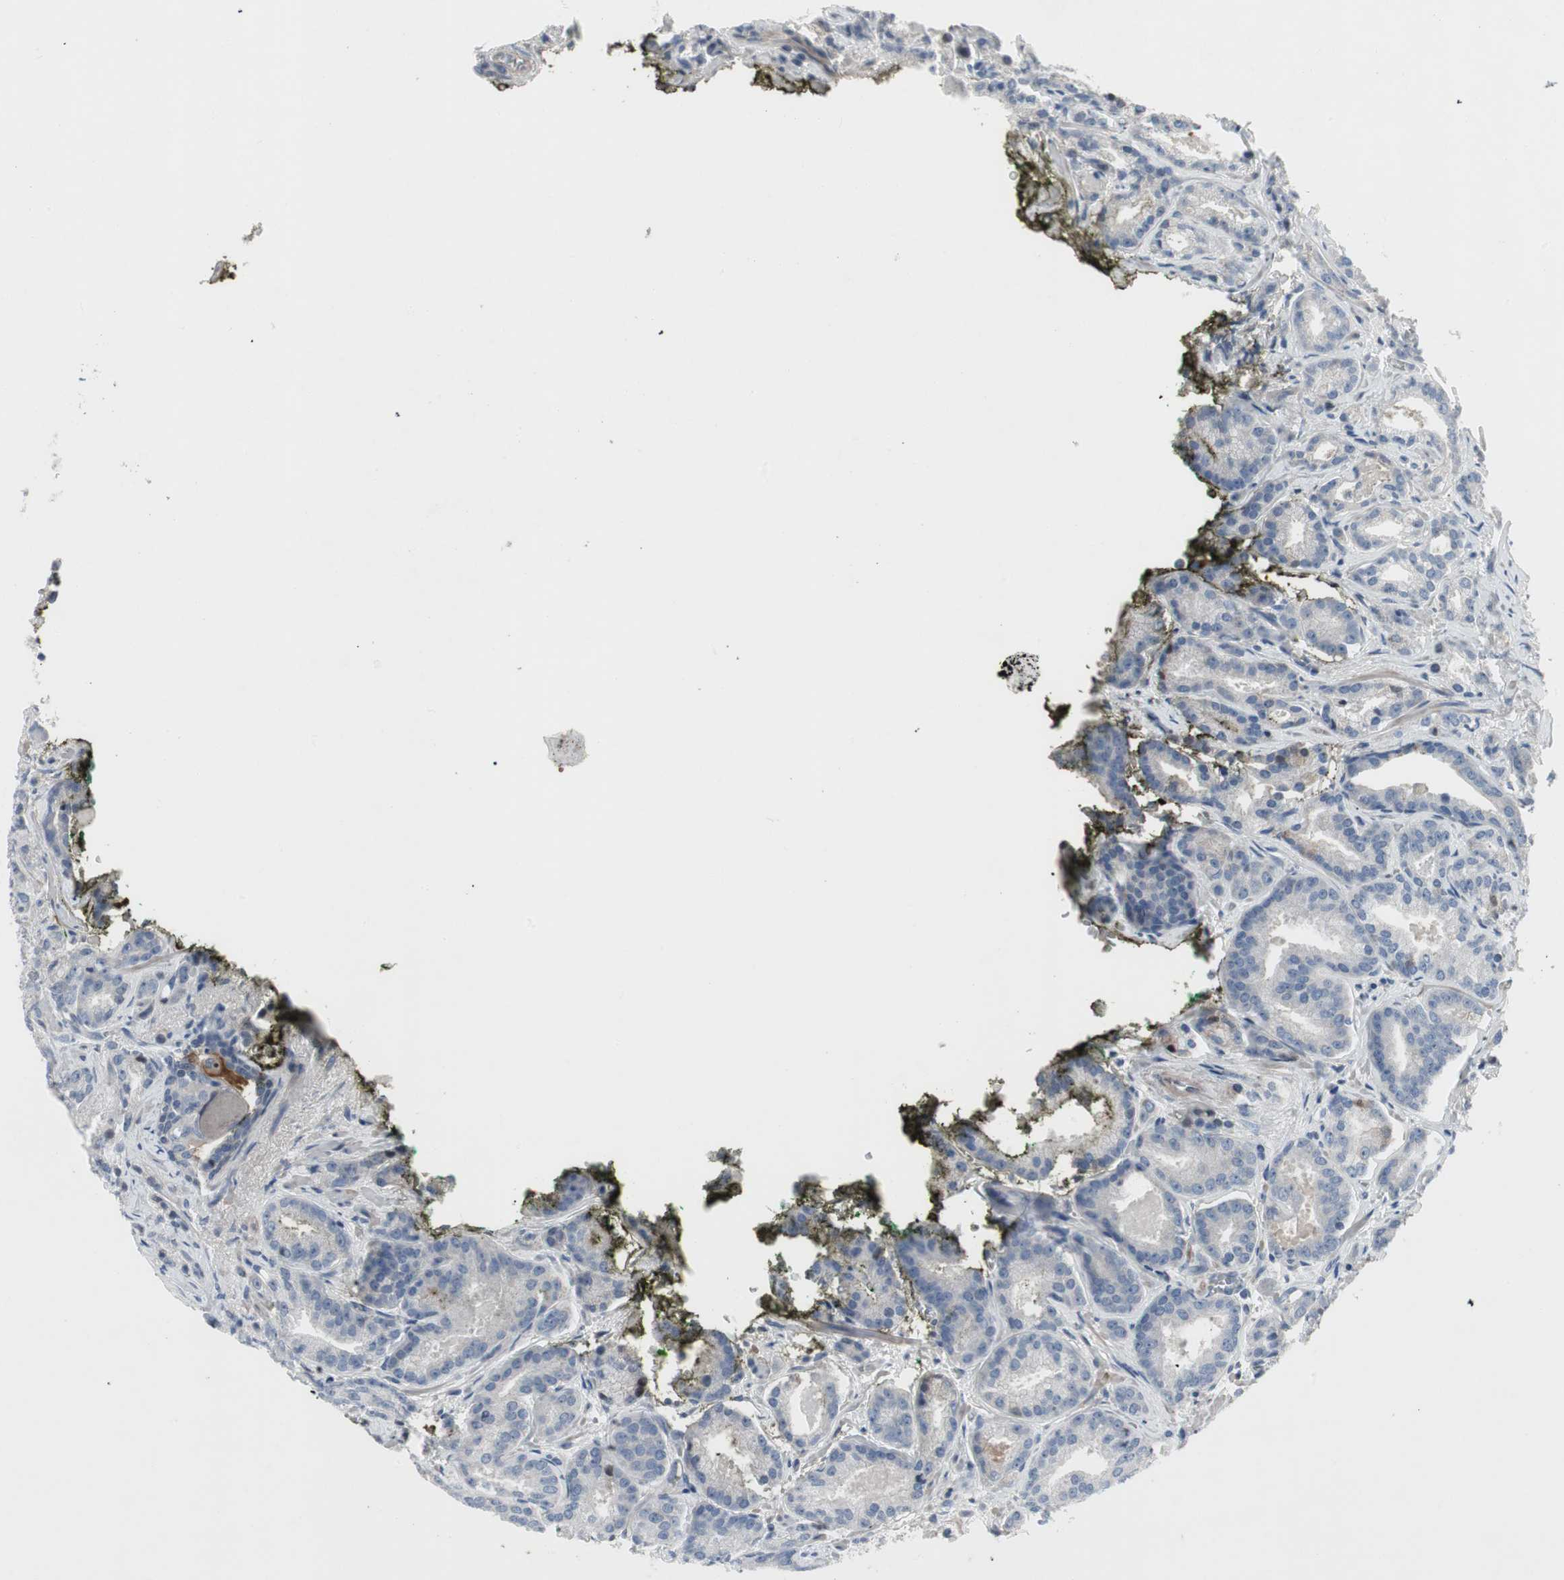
{"staining": {"intensity": "negative", "quantity": "none", "location": "none"}, "tissue": "prostate cancer", "cell_type": "Tumor cells", "image_type": "cancer", "snomed": [{"axis": "morphology", "description": "Adenocarcinoma, Low grade"}, {"axis": "topography", "description": "Prostate"}], "caption": "The IHC image has no significant expression in tumor cells of prostate low-grade adenocarcinoma tissue.", "gene": "PIGR", "patient": {"sex": "male", "age": 63}}